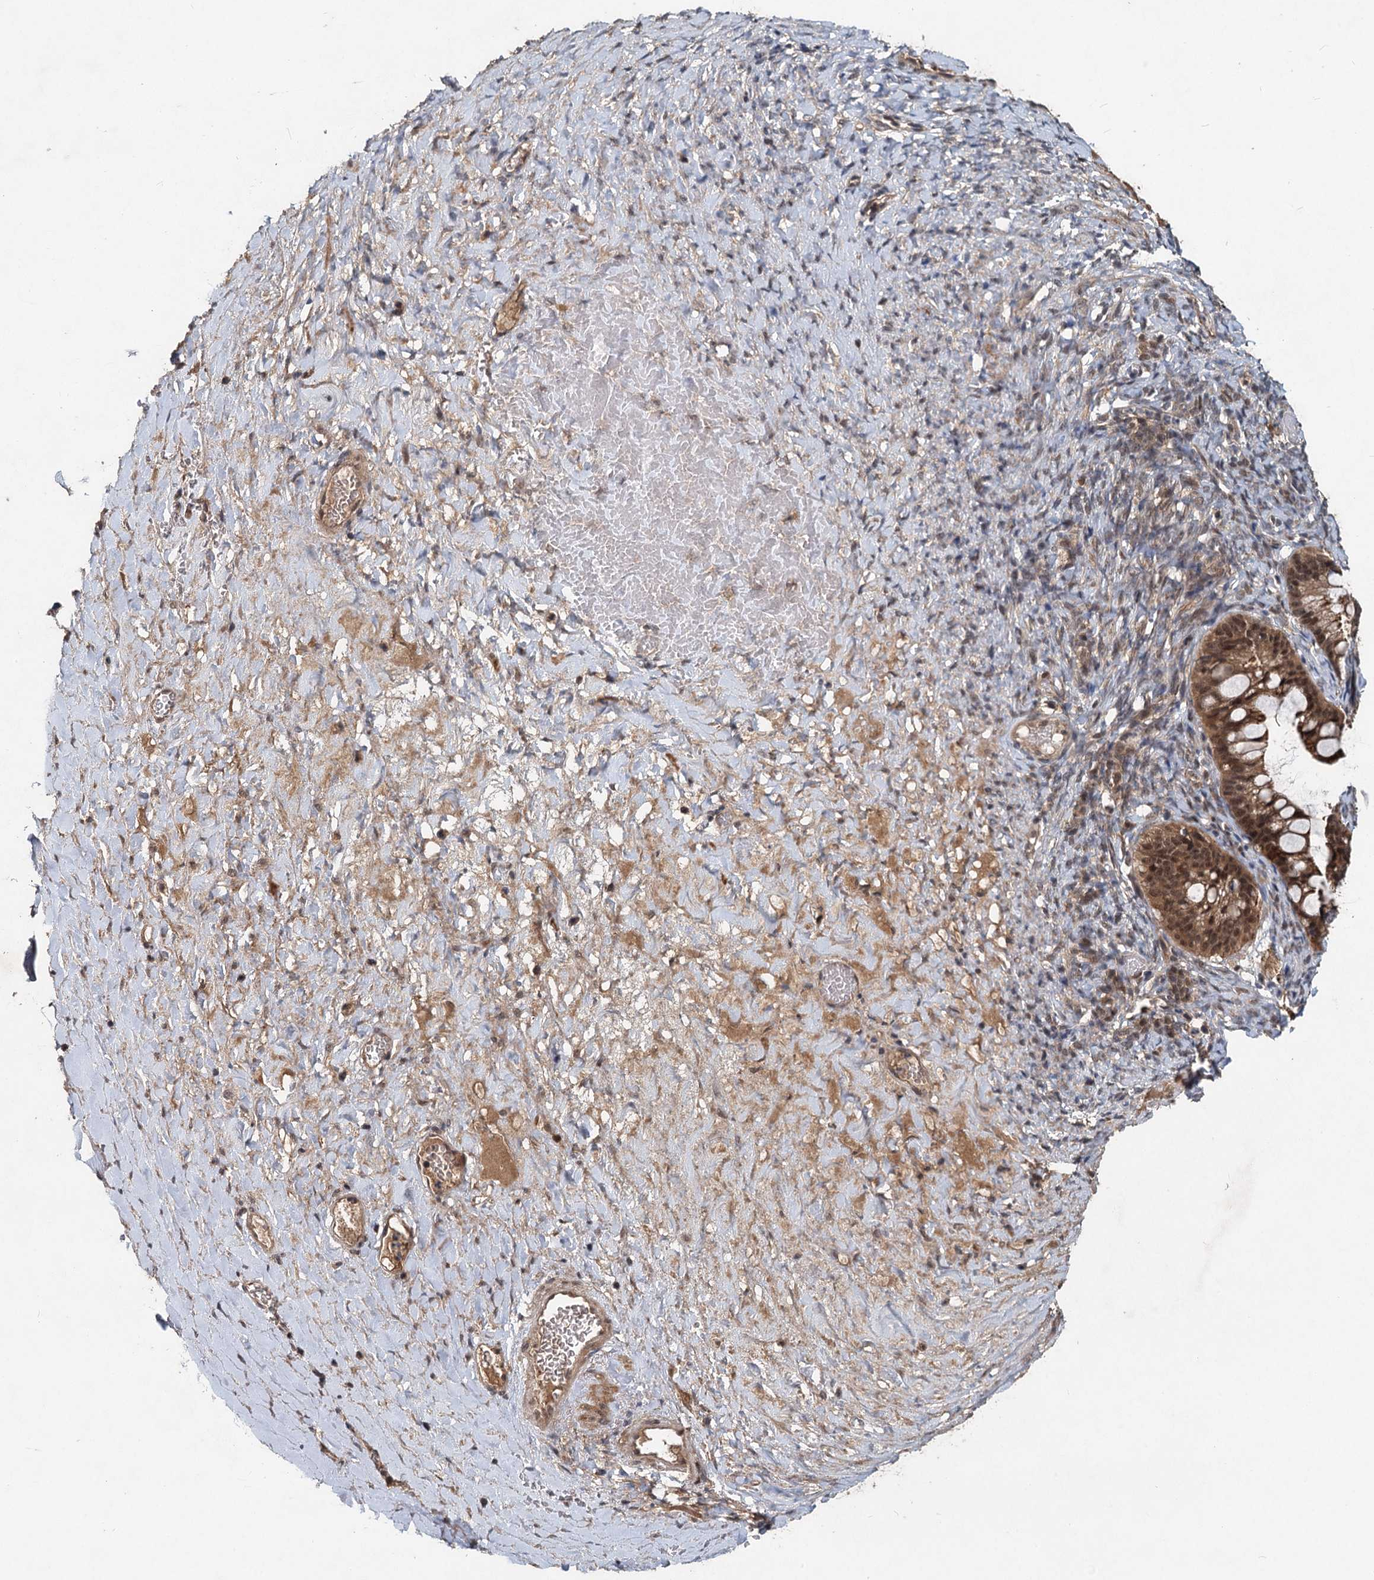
{"staining": {"intensity": "strong", "quantity": ">75%", "location": "cytoplasmic/membranous,nuclear"}, "tissue": "ovarian cancer", "cell_type": "Tumor cells", "image_type": "cancer", "snomed": [{"axis": "morphology", "description": "Cystadenocarcinoma, mucinous, NOS"}, {"axis": "topography", "description": "Ovary"}], "caption": "Immunohistochemistry (IHC) of human mucinous cystadenocarcinoma (ovarian) exhibits high levels of strong cytoplasmic/membranous and nuclear positivity in about >75% of tumor cells. (IHC, brightfield microscopy, high magnification).", "gene": "RITA1", "patient": {"sex": "female", "age": 73}}